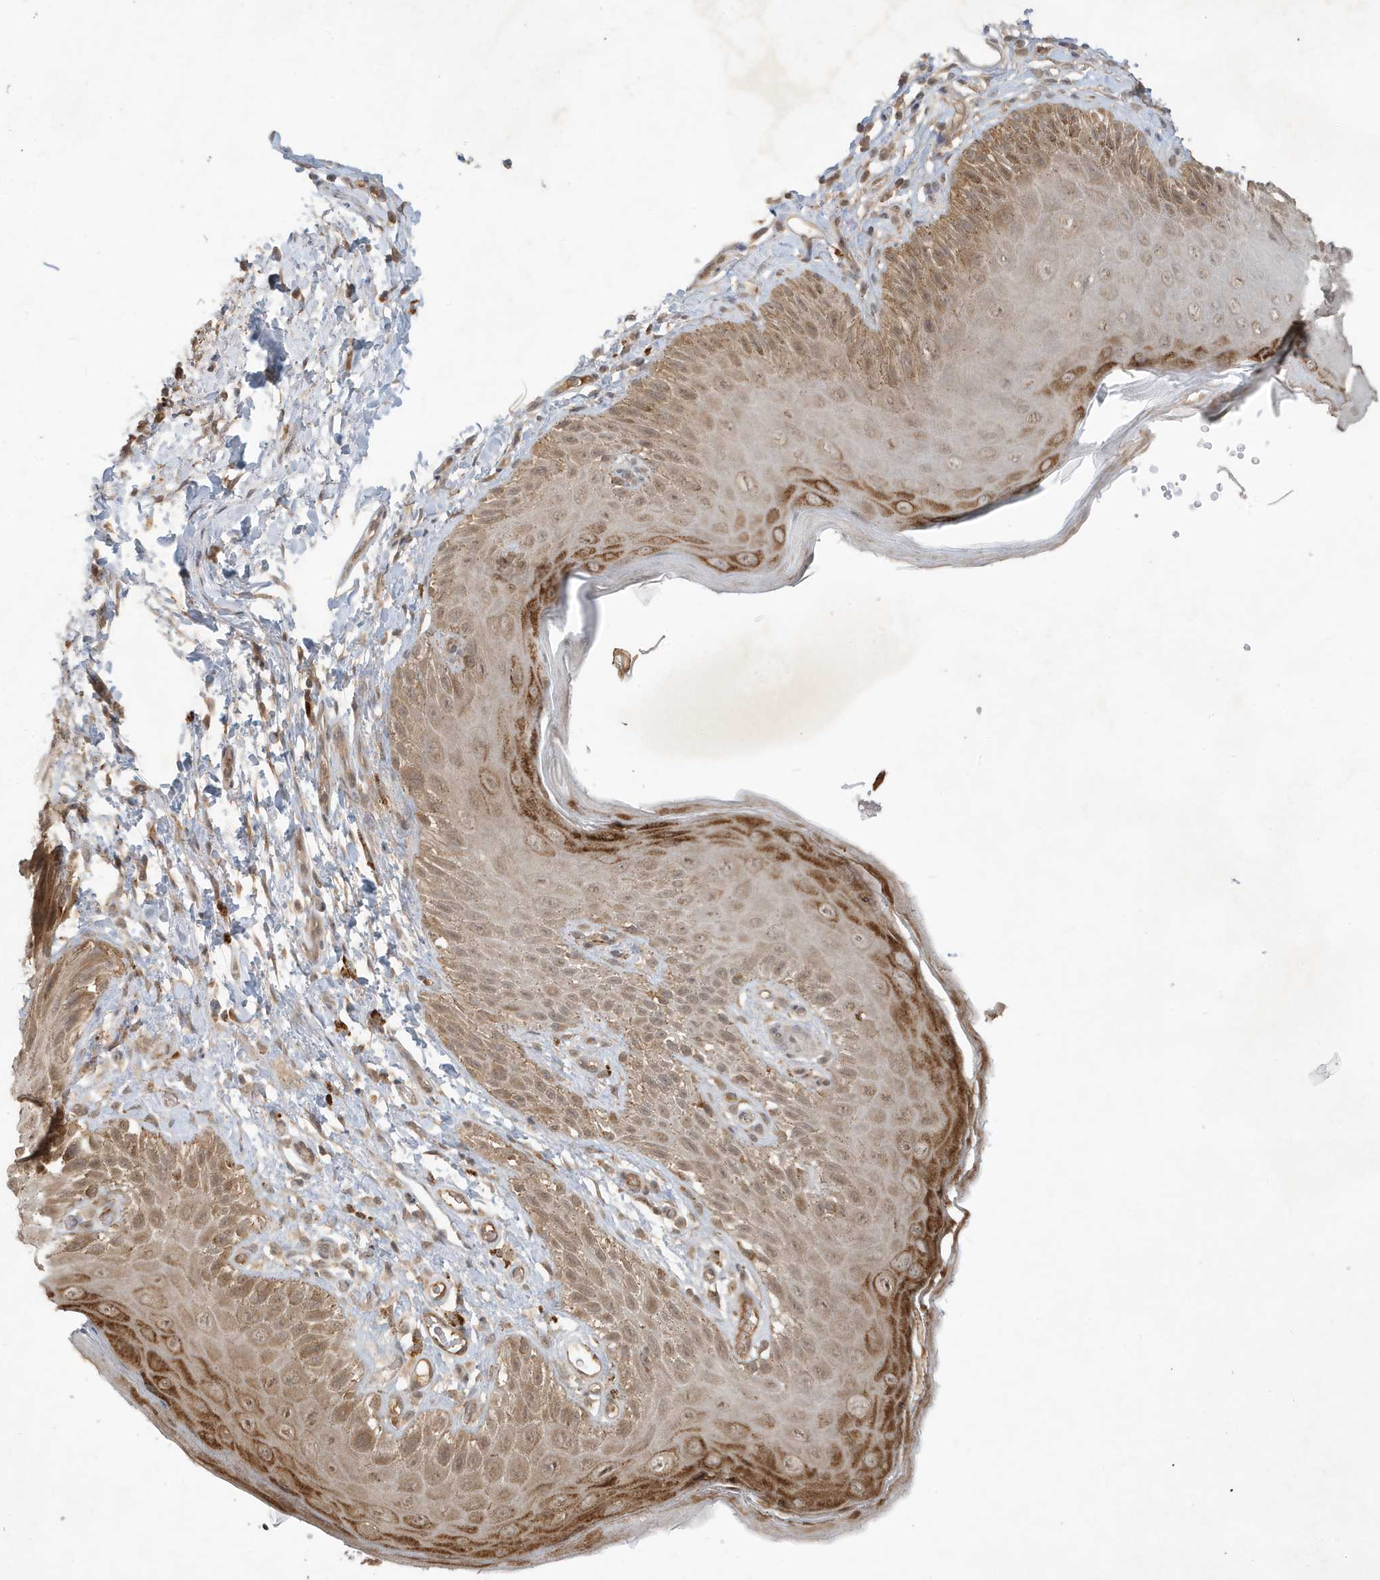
{"staining": {"intensity": "strong", "quantity": "25%-75%", "location": "cytoplasmic/membranous,nuclear"}, "tissue": "skin", "cell_type": "Epidermal cells", "image_type": "normal", "snomed": [{"axis": "morphology", "description": "Normal tissue, NOS"}, {"axis": "topography", "description": "Anal"}], "caption": "Protein staining reveals strong cytoplasmic/membranous,nuclear expression in about 25%-75% of epidermal cells in unremarkable skin.", "gene": "ABCB9", "patient": {"sex": "male", "age": 44}}